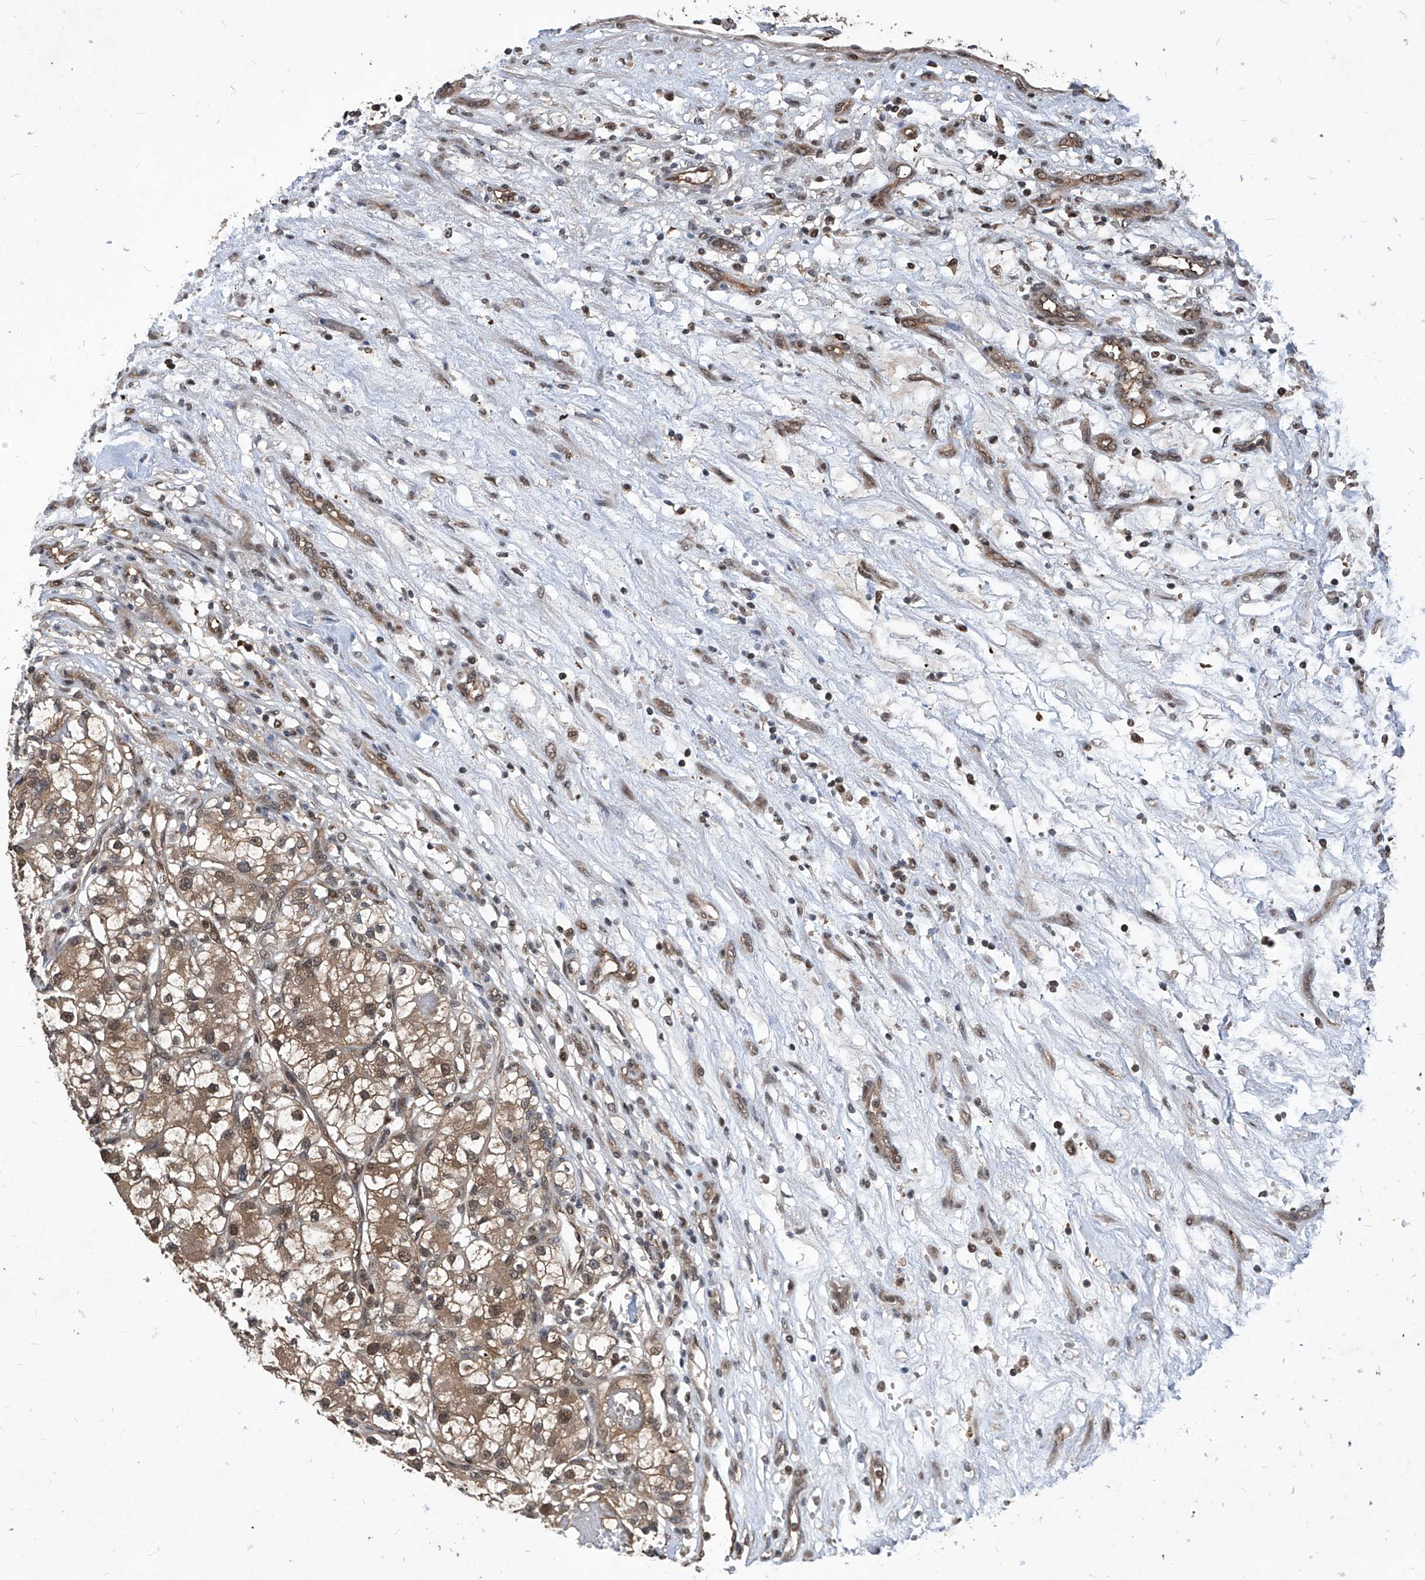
{"staining": {"intensity": "moderate", "quantity": ">75%", "location": "cytoplasmic/membranous"}, "tissue": "renal cancer", "cell_type": "Tumor cells", "image_type": "cancer", "snomed": [{"axis": "morphology", "description": "Adenocarcinoma, NOS"}, {"axis": "topography", "description": "Kidney"}], "caption": "A high-resolution micrograph shows immunohistochemistry (IHC) staining of renal cancer, which reveals moderate cytoplasmic/membranous staining in about >75% of tumor cells.", "gene": "PSMB1", "patient": {"sex": "female", "age": 57}}